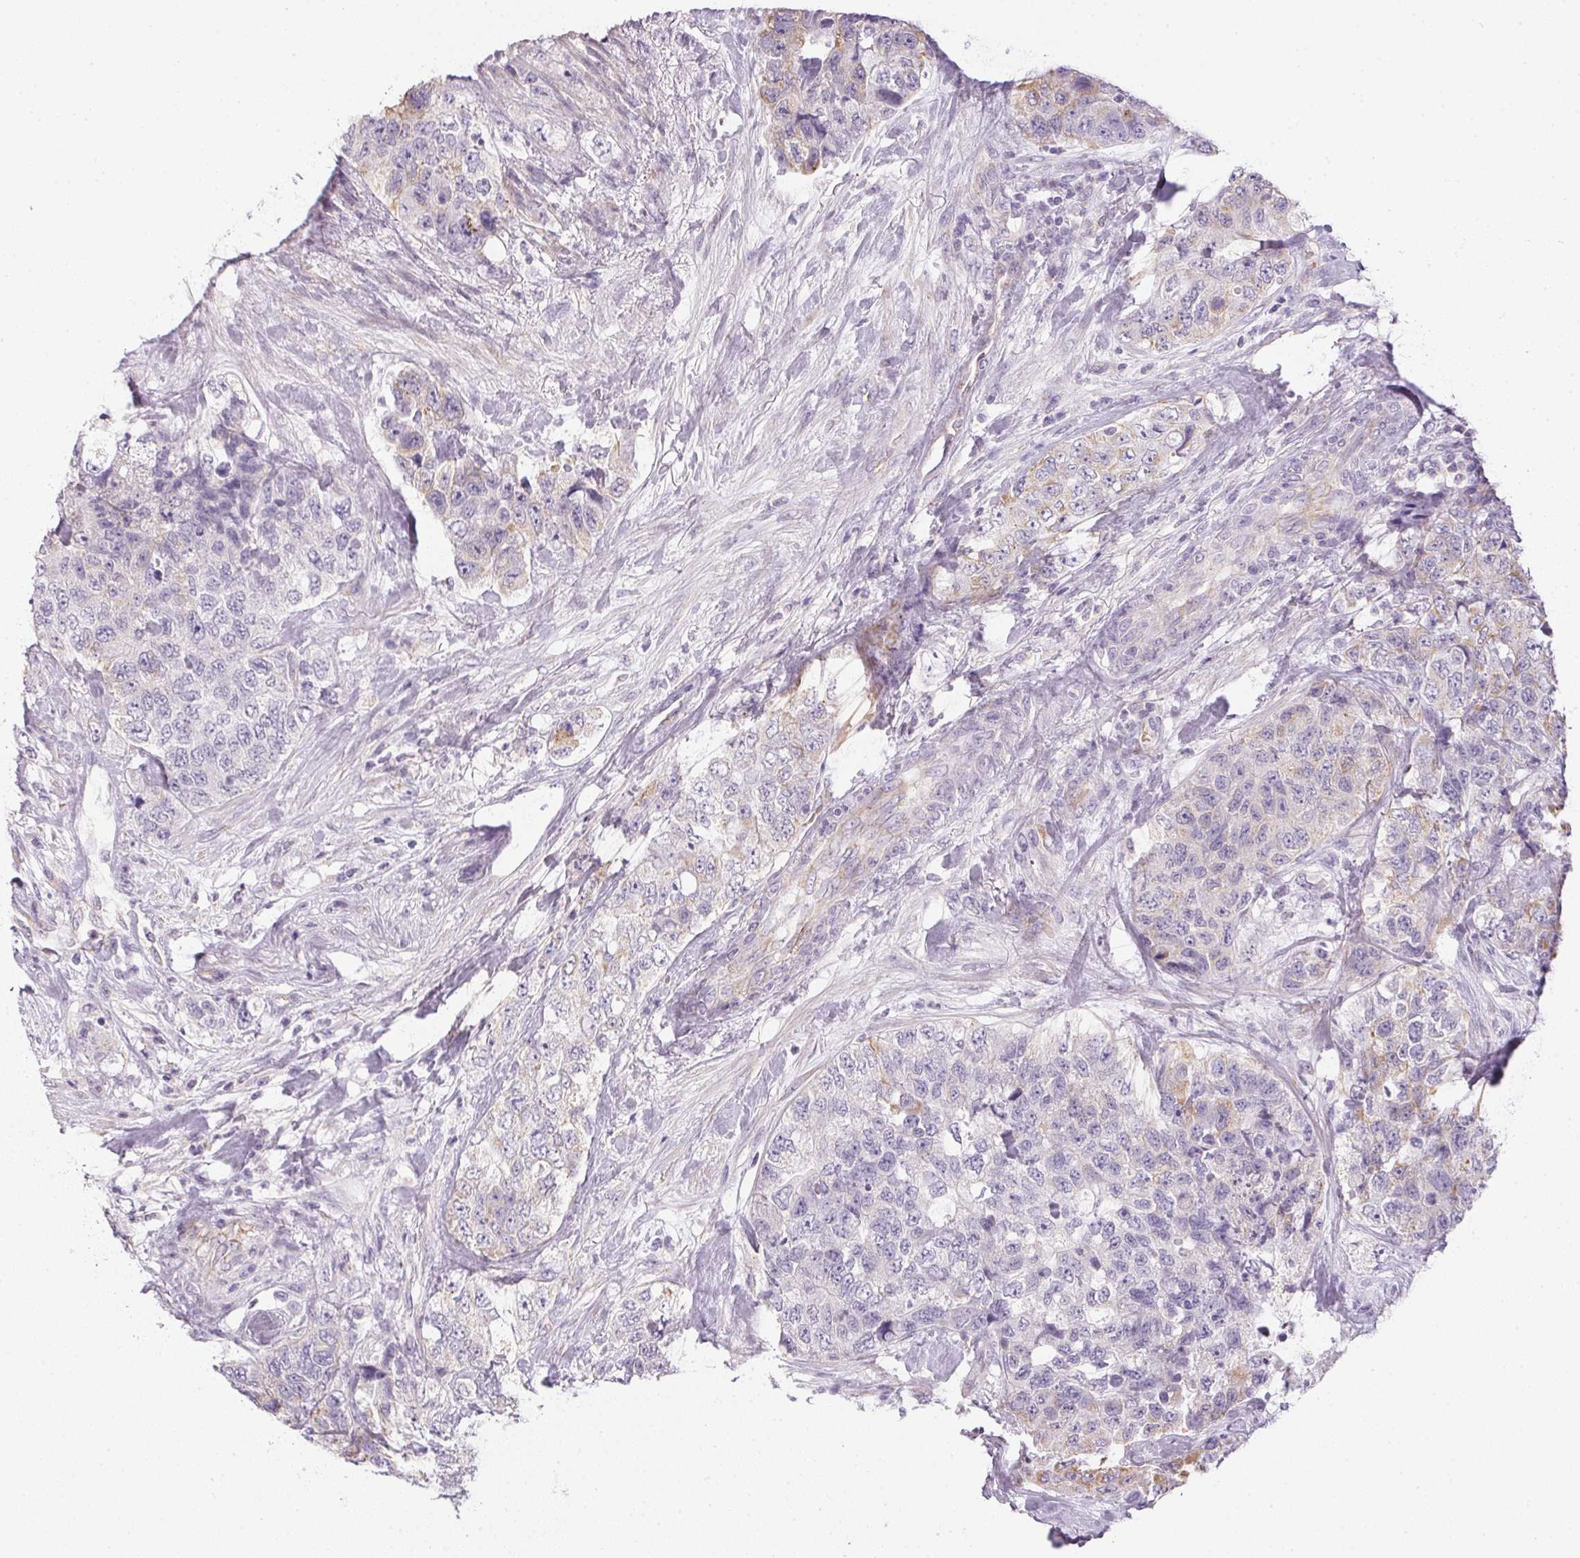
{"staining": {"intensity": "weak", "quantity": "<25%", "location": "cytoplasmic/membranous"}, "tissue": "urothelial cancer", "cell_type": "Tumor cells", "image_type": "cancer", "snomed": [{"axis": "morphology", "description": "Urothelial carcinoma, High grade"}, {"axis": "topography", "description": "Urinary bladder"}], "caption": "IHC of urothelial cancer displays no positivity in tumor cells. (Brightfield microscopy of DAB (3,3'-diaminobenzidine) immunohistochemistry (IHC) at high magnification).", "gene": "SMYD1", "patient": {"sex": "female", "age": 78}}